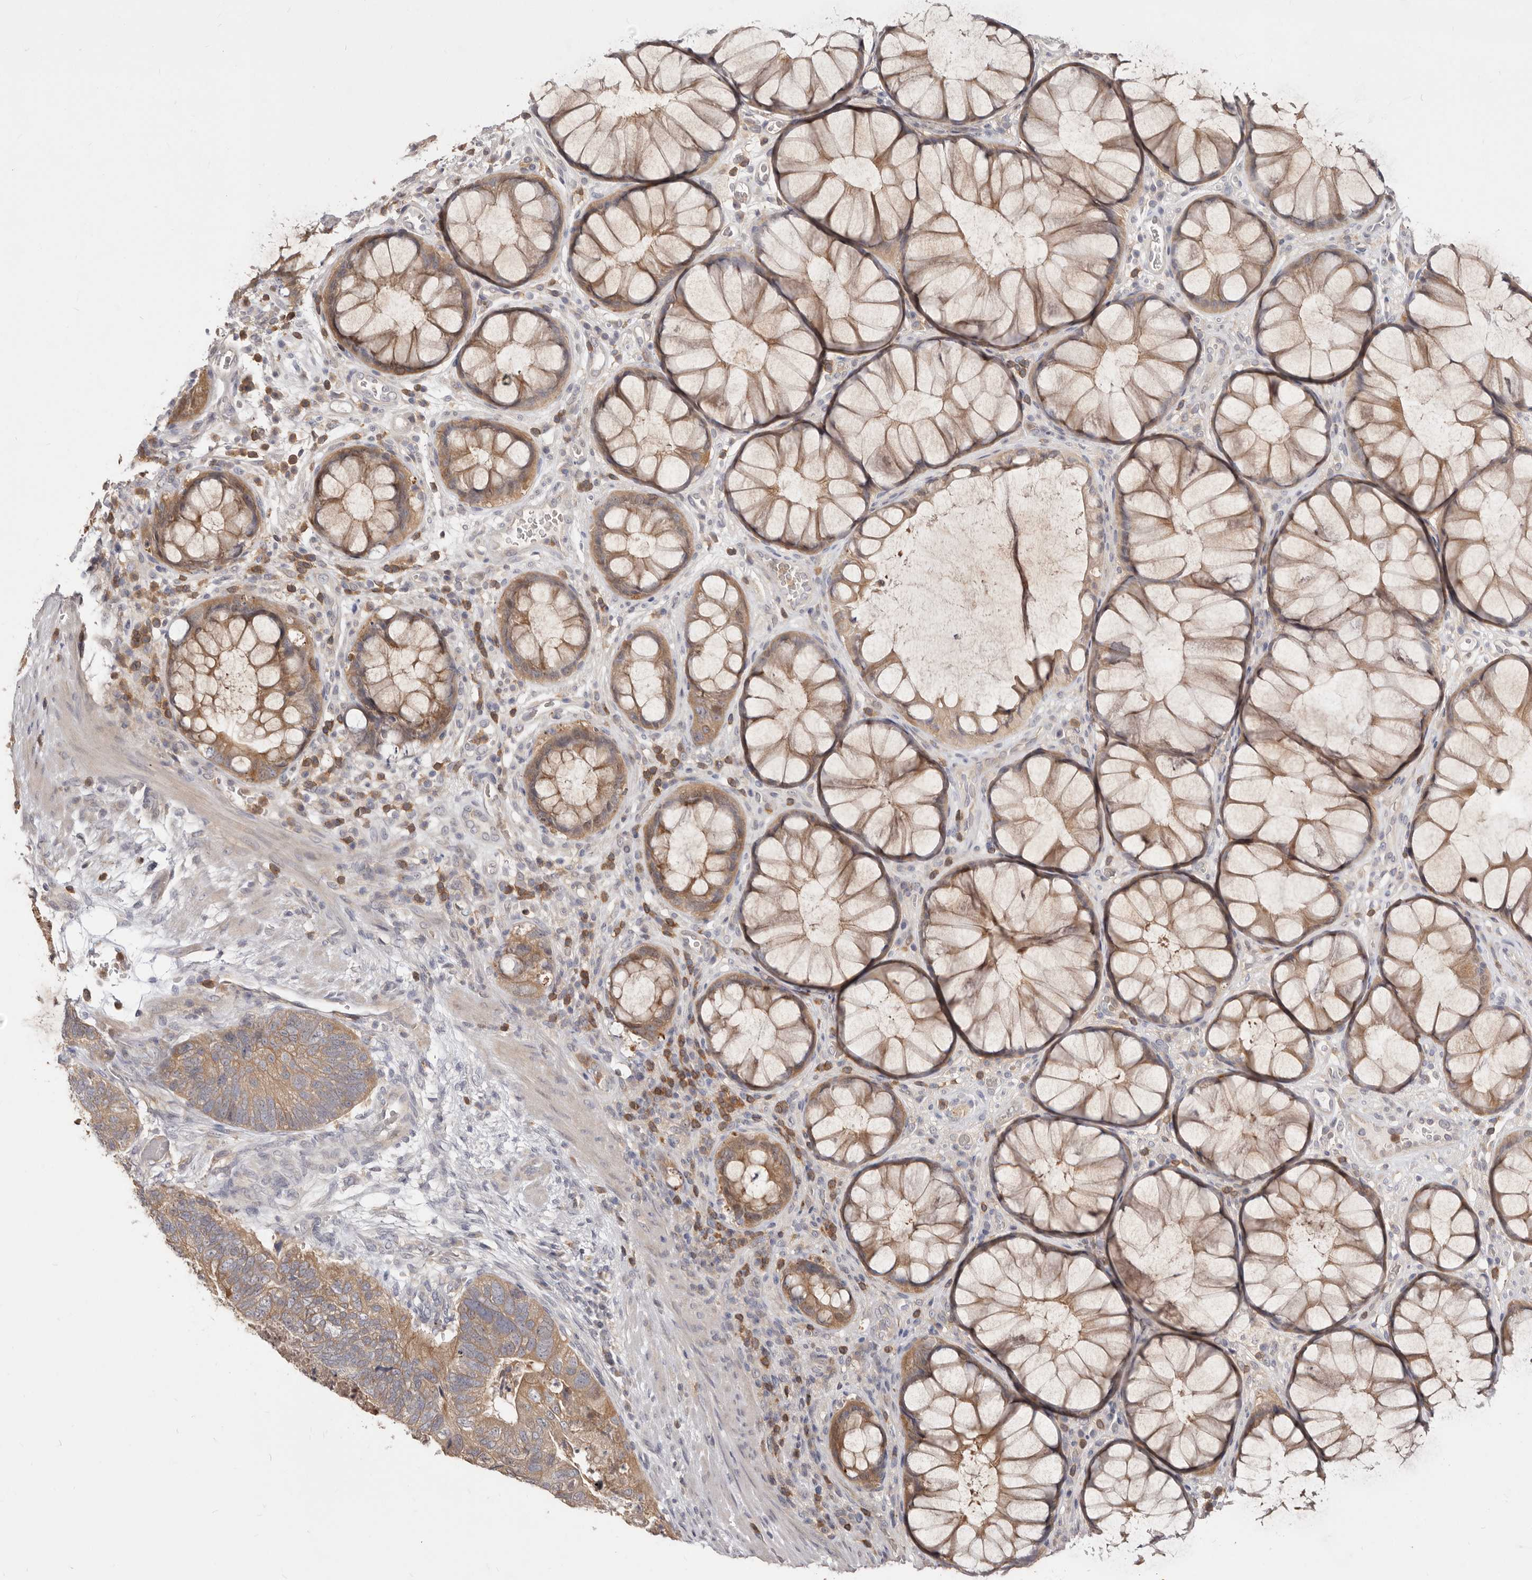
{"staining": {"intensity": "weak", "quantity": ">75%", "location": "cytoplasmic/membranous"}, "tissue": "colorectal cancer", "cell_type": "Tumor cells", "image_type": "cancer", "snomed": [{"axis": "morphology", "description": "Adenocarcinoma, NOS"}, {"axis": "topography", "description": "Rectum"}], "caption": "A high-resolution histopathology image shows immunohistochemistry staining of adenocarcinoma (colorectal), which exhibits weak cytoplasmic/membranous expression in approximately >75% of tumor cells.", "gene": "TC2N", "patient": {"sex": "male", "age": 63}}